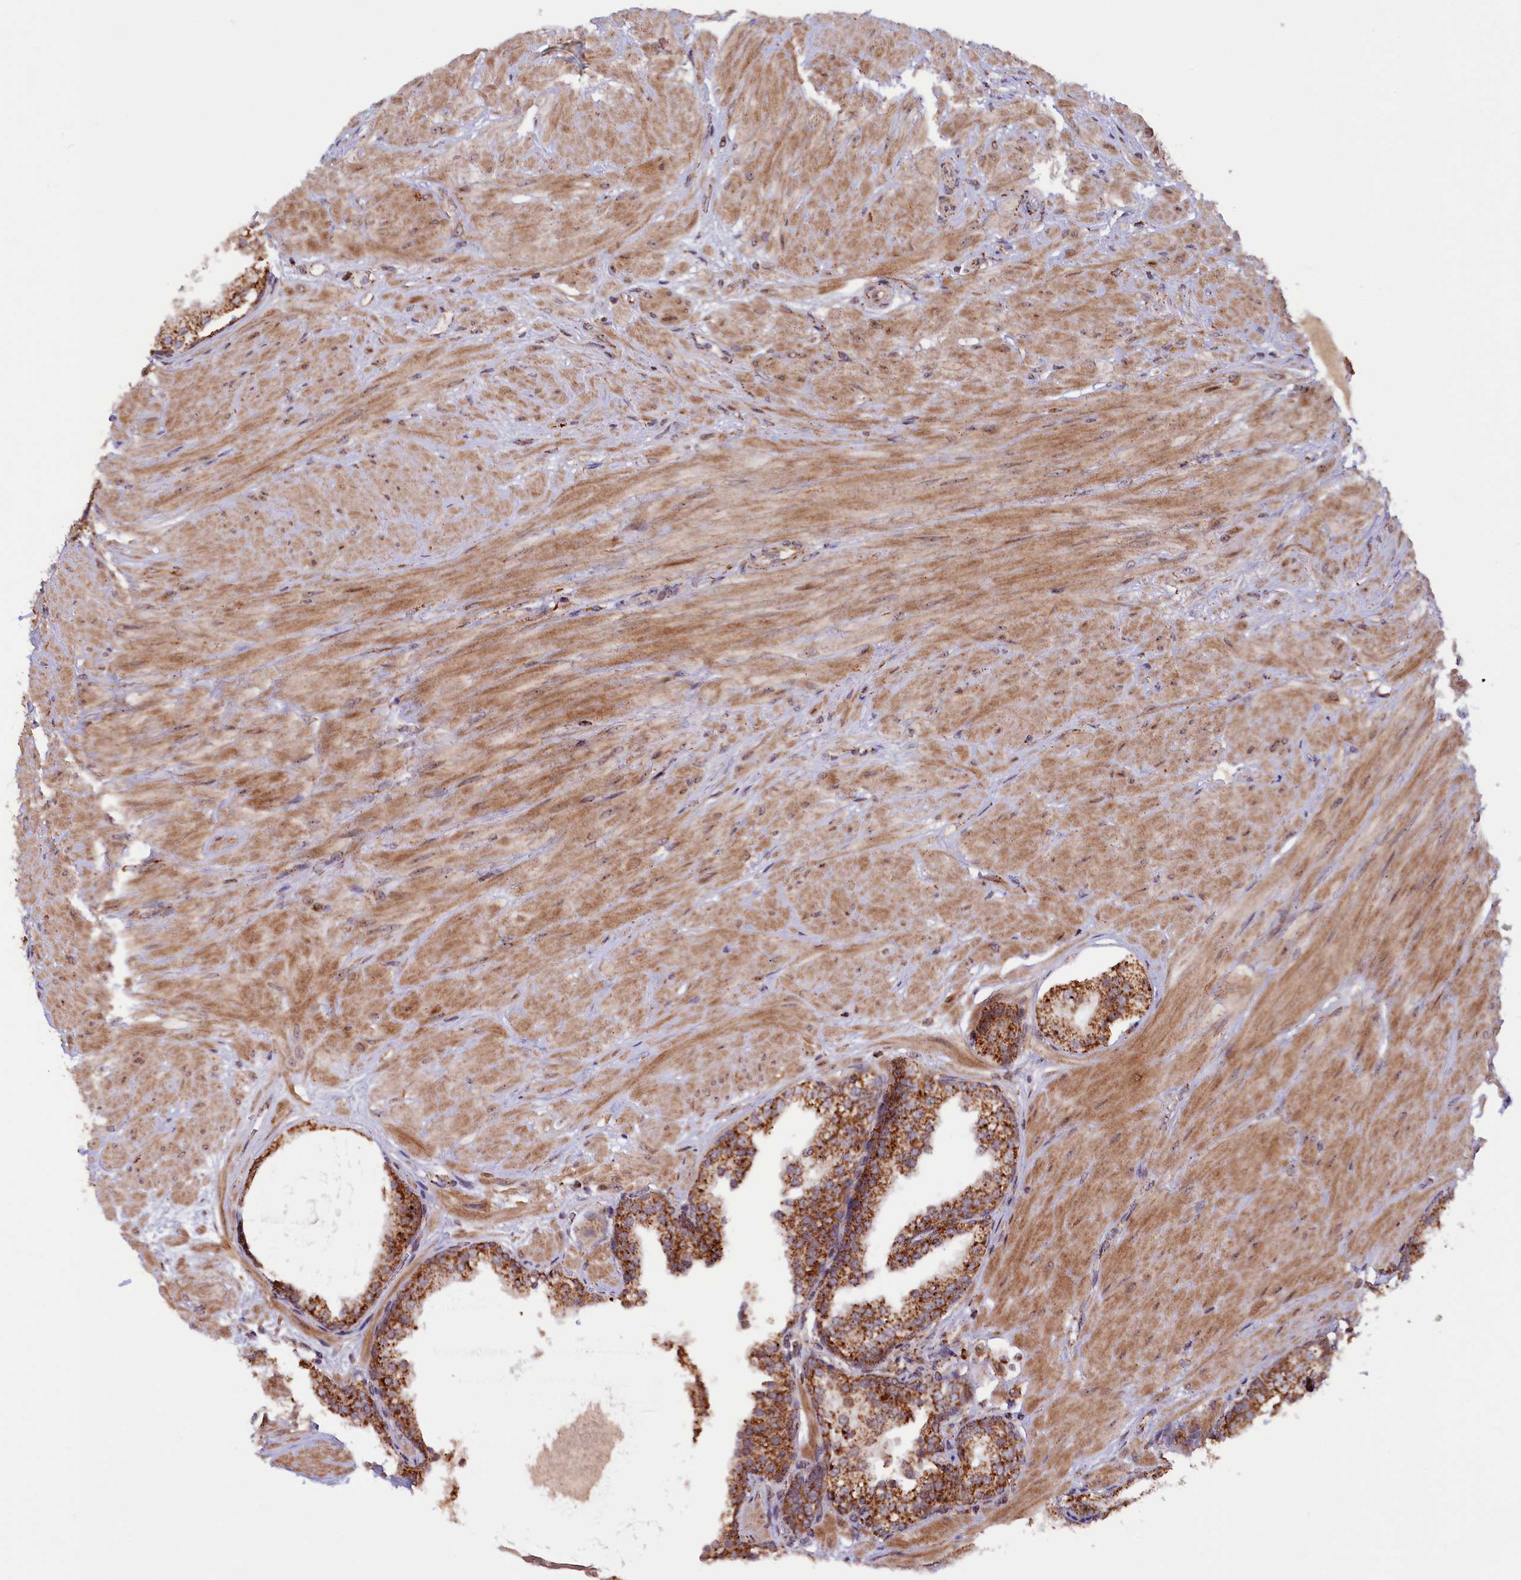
{"staining": {"intensity": "strong", "quantity": ">75%", "location": "cytoplasmic/membranous"}, "tissue": "prostate", "cell_type": "Glandular cells", "image_type": "normal", "snomed": [{"axis": "morphology", "description": "Normal tissue, NOS"}, {"axis": "topography", "description": "Prostate"}], "caption": "The photomicrograph demonstrates a brown stain indicating the presence of a protein in the cytoplasmic/membranous of glandular cells in prostate. (brown staining indicates protein expression, while blue staining denotes nuclei).", "gene": "DUS3L", "patient": {"sex": "male", "age": 48}}